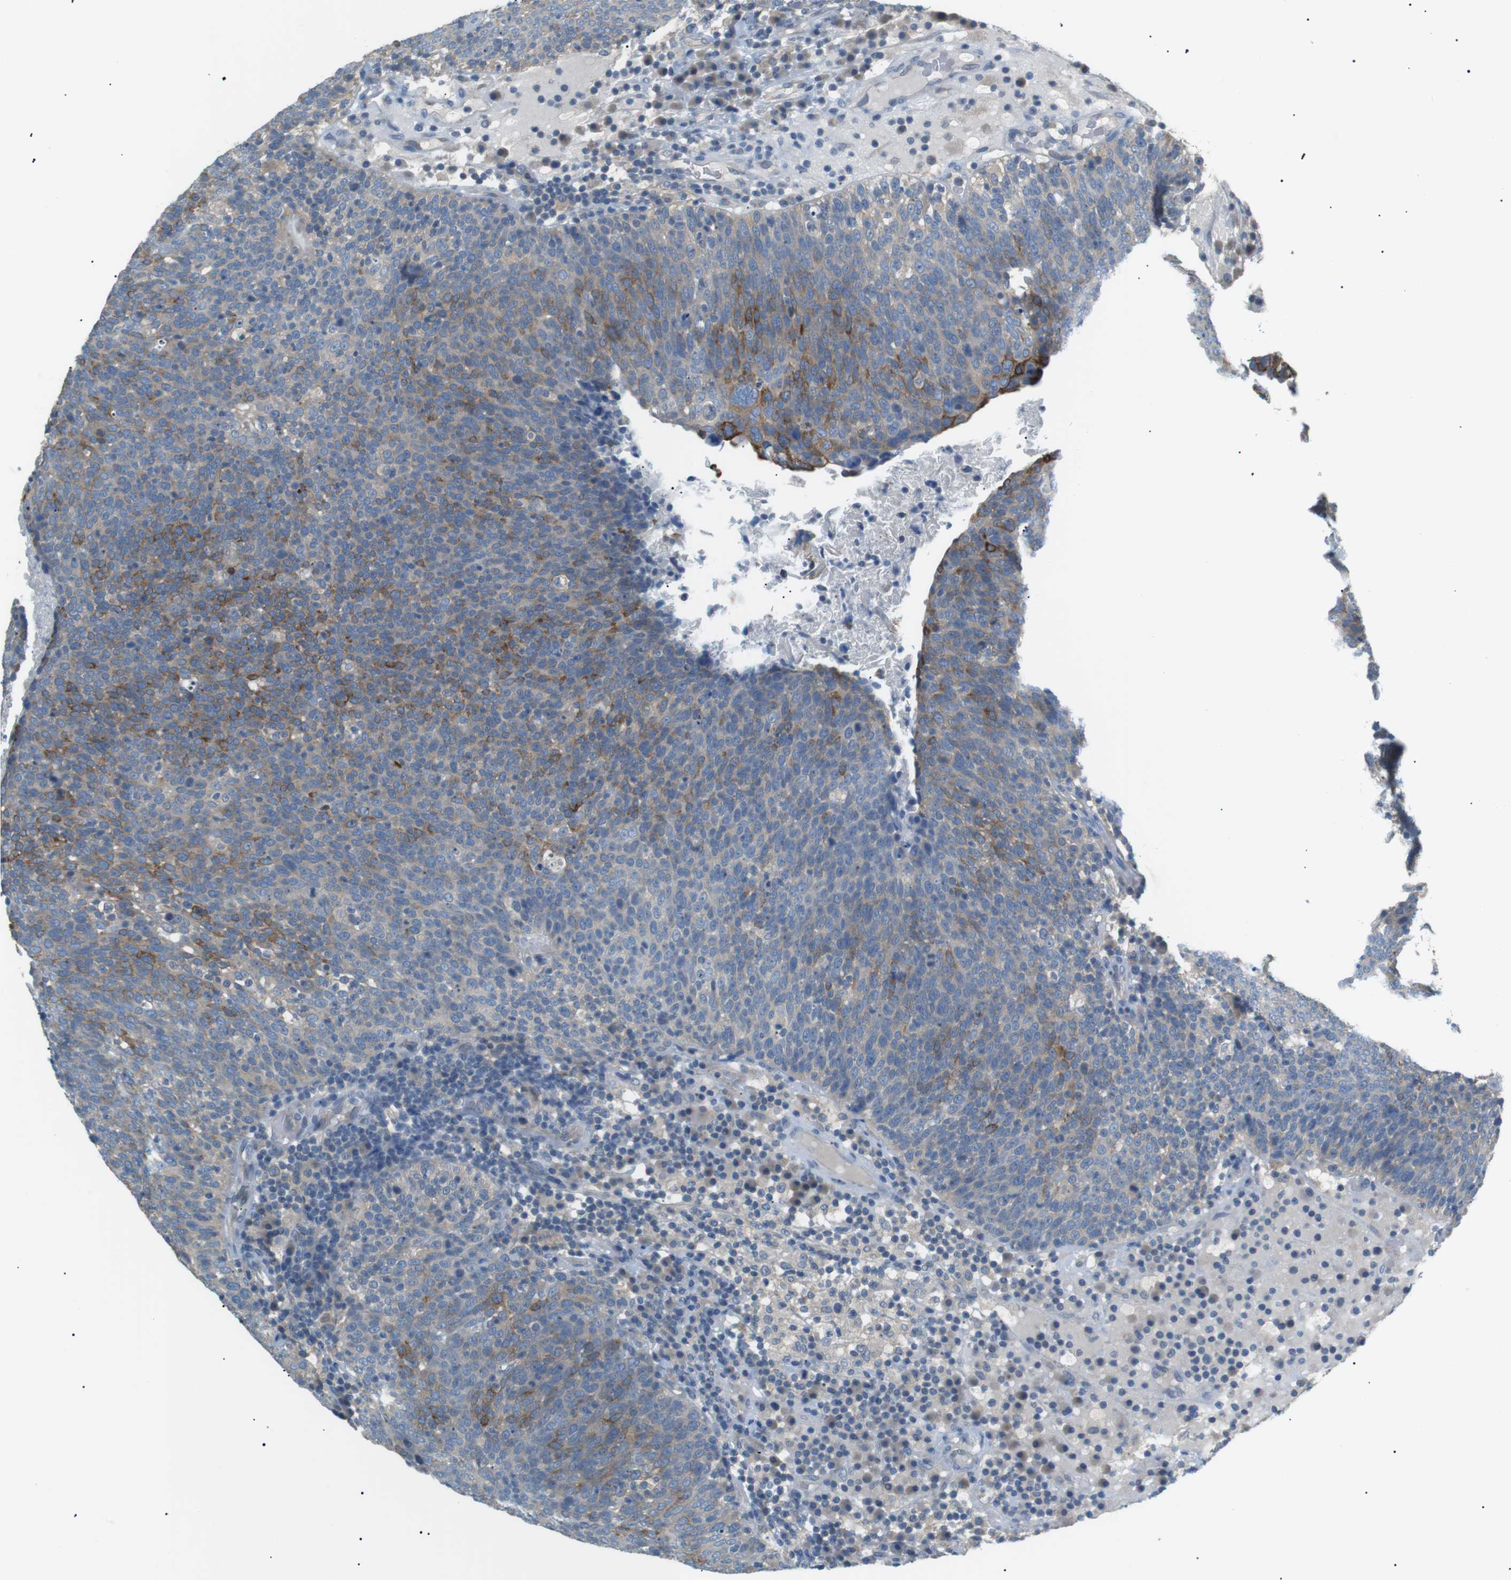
{"staining": {"intensity": "moderate", "quantity": "<25%", "location": "cytoplasmic/membranous"}, "tissue": "head and neck cancer", "cell_type": "Tumor cells", "image_type": "cancer", "snomed": [{"axis": "morphology", "description": "Squamous cell carcinoma, NOS"}, {"axis": "morphology", "description": "Squamous cell carcinoma, metastatic, NOS"}, {"axis": "topography", "description": "Lymph node"}, {"axis": "topography", "description": "Head-Neck"}], "caption": "Tumor cells reveal low levels of moderate cytoplasmic/membranous expression in about <25% of cells in human head and neck cancer (squamous cell carcinoma).", "gene": "CDH26", "patient": {"sex": "male", "age": 62}}